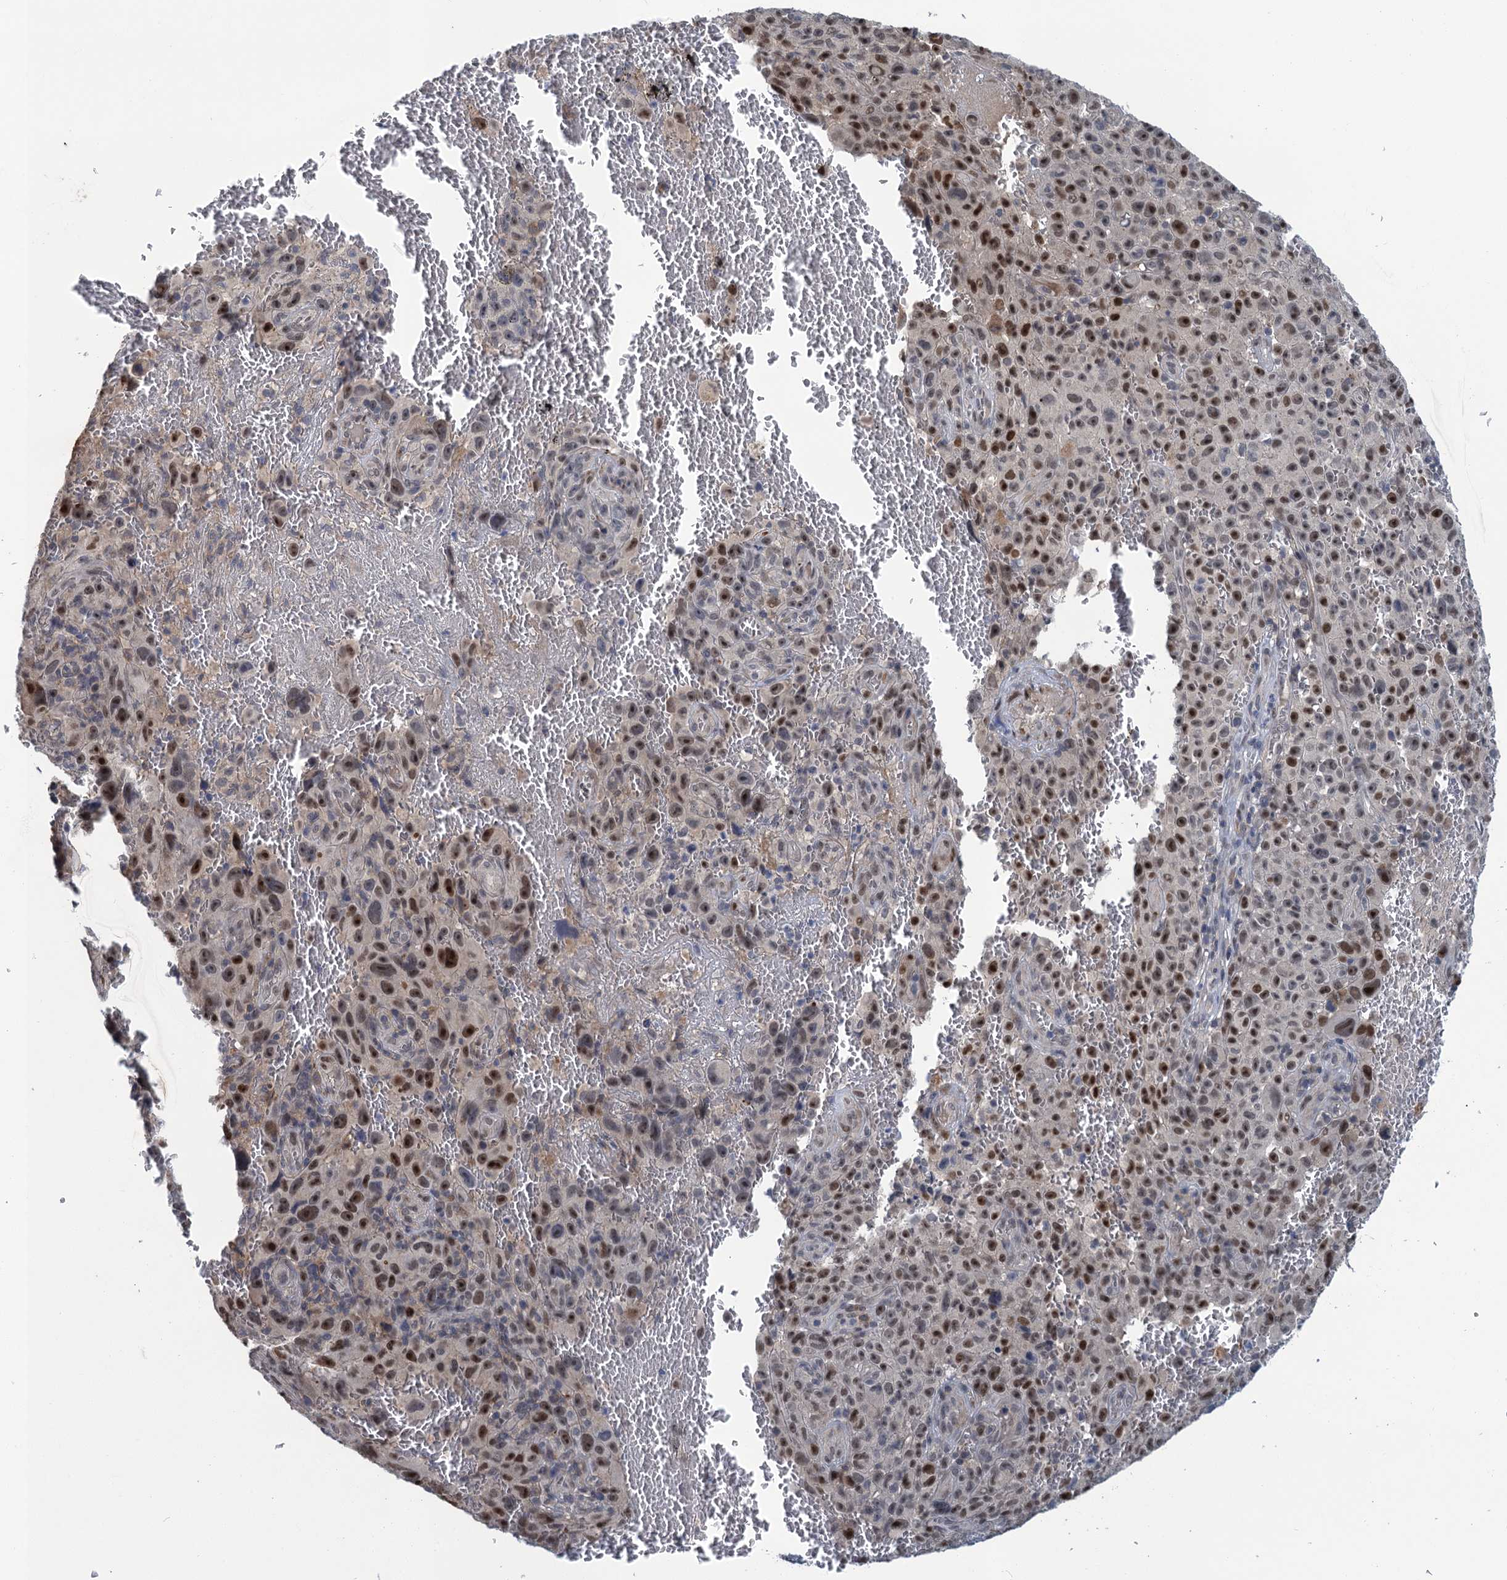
{"staining": {"intensity": "moderate", "quantity": ">75%", "location": "nuclear"}, "tissue": "melanoma", "cell_type": "Tumor cells", "image_type": "cancer", "snomed": [{"axis": "morphology", "description": "Malignant melanoma, NOS"}, {"axis": "topography", "description": "Skin"}], "caption": "Malignant melanoma stained with a protein marker demonstrates moderate staining in tumor cells.", "gene": "MRFAP1", "patient": {"sex": "female", "age": 82}}